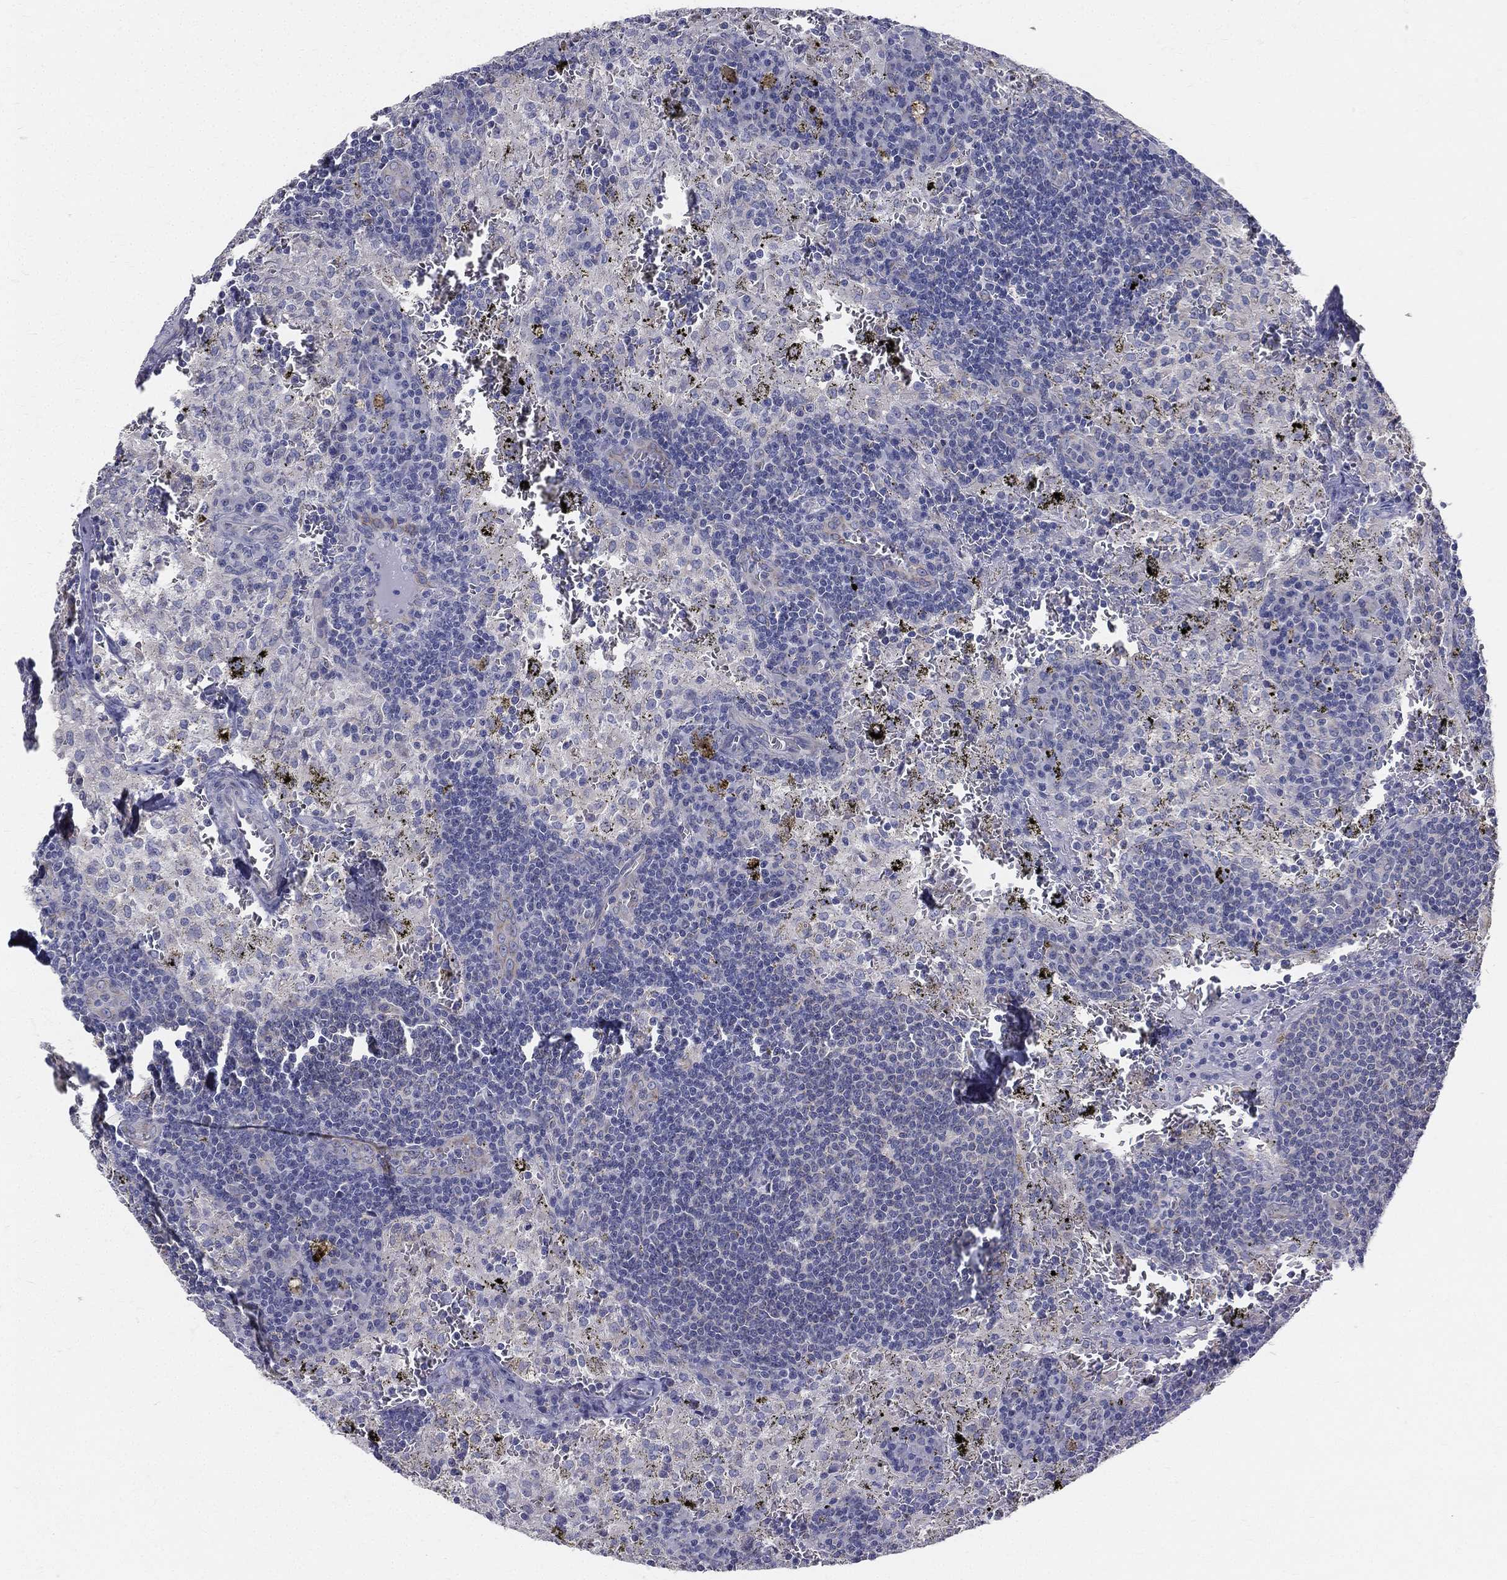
{"staining": {"intensity": "negative", "quantity": "none", "location": "none"}, "tissue": "lymph node", "cell_type": "Germinal center cells", "image_type": "normal", "snomed": [{"axis": "morphology", "description": "Normal tissue, NOS"}, {"axis": "topography", "description": "Lymph node"}], "caption": "Image shows no significant protein expression in germinal center cells of benign lymph node. The staining is performed using DAB (3,3'-diaminobenzidine) brown chromogen with nuclei counter-stained in using hematoxylin.", "gene": "PWWP3A", "patient": {"sex": "male", "age": 62}}